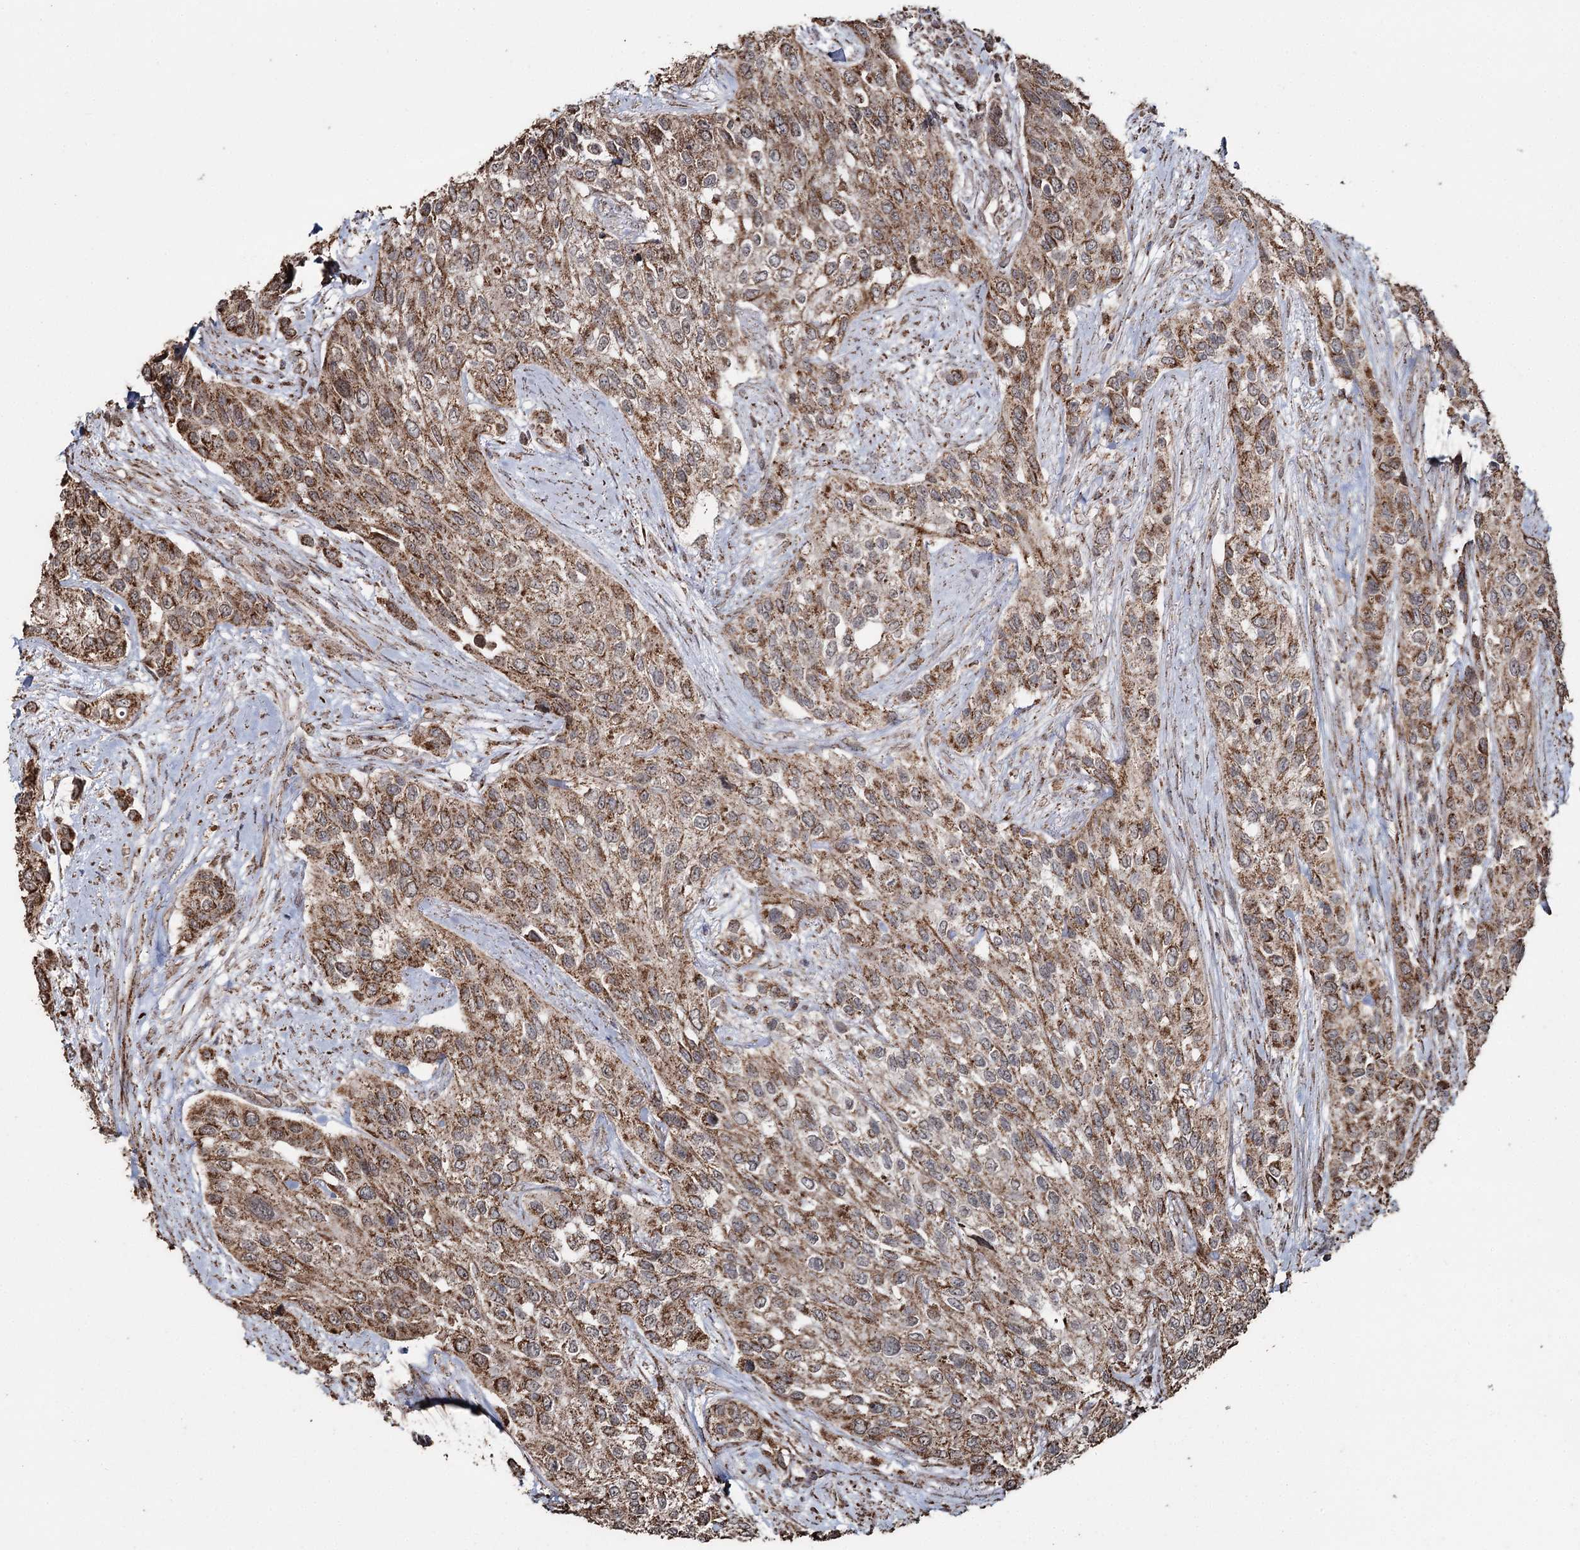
{"staining": {"intensity": "moderate", "quantity": ">75%", "location": "cytoplasmic/membranous"}, "tissue": "urothelial cancer", "cell_type": "Tumor cells", "image_type": "cancer", "snomed": [{"axis": "morphology", "description": "Normal tissue, NOS"}, {"axis": "morphology", "description": "Urothelial carcinoma, High grade"}, {"axis": "topography", "description": "Vascular tissue"}, {"axis": "topography", "description": "Urinary bladder"}], "caption": "A histopathology image of urothelial cancer stained for a protein reveals moderate cytoplasmic/membranous brown staining in tumor cells.", "gene": "SLF2", "patient": {"sex": "female", "age": 56}}